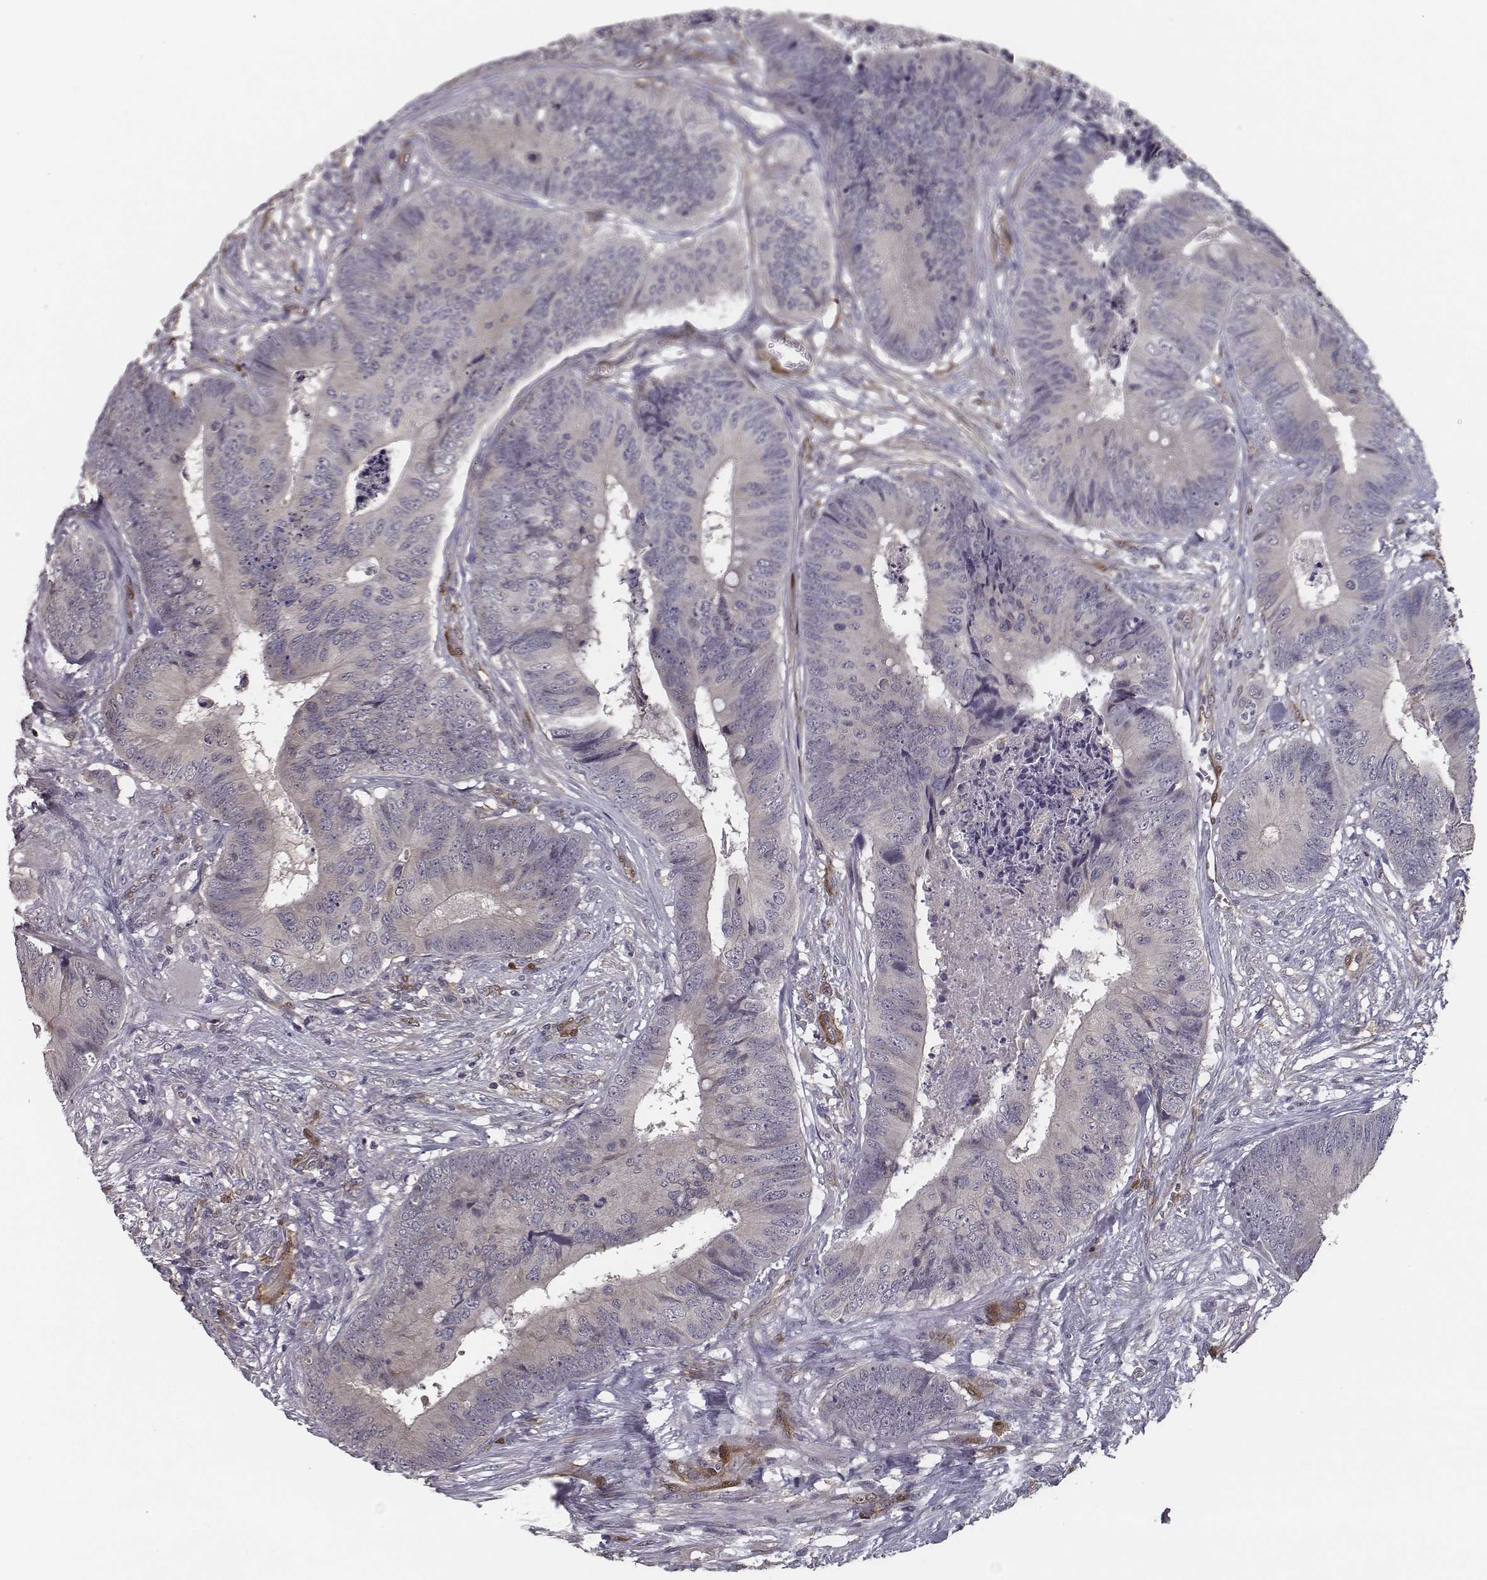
{"staining": {"intensity": "negative", "quantity": "none", "location": "none"}, "tissue": "colorectal cancer", "cell_type": "Tumor cells", "image_type": "cancer", "snomed": [{"axis": "morphology", "description": "Adenocarcinoma, NOS"}, {"axis": "topography", "description": "Colon"}], "caption": "Tumor cells show no significant positivity in colorectal cancer. (IHC, brightfield microscopy, high magnification).", "gene": "ISYNA1", "patient": {"sex": "male", "age": 84}}